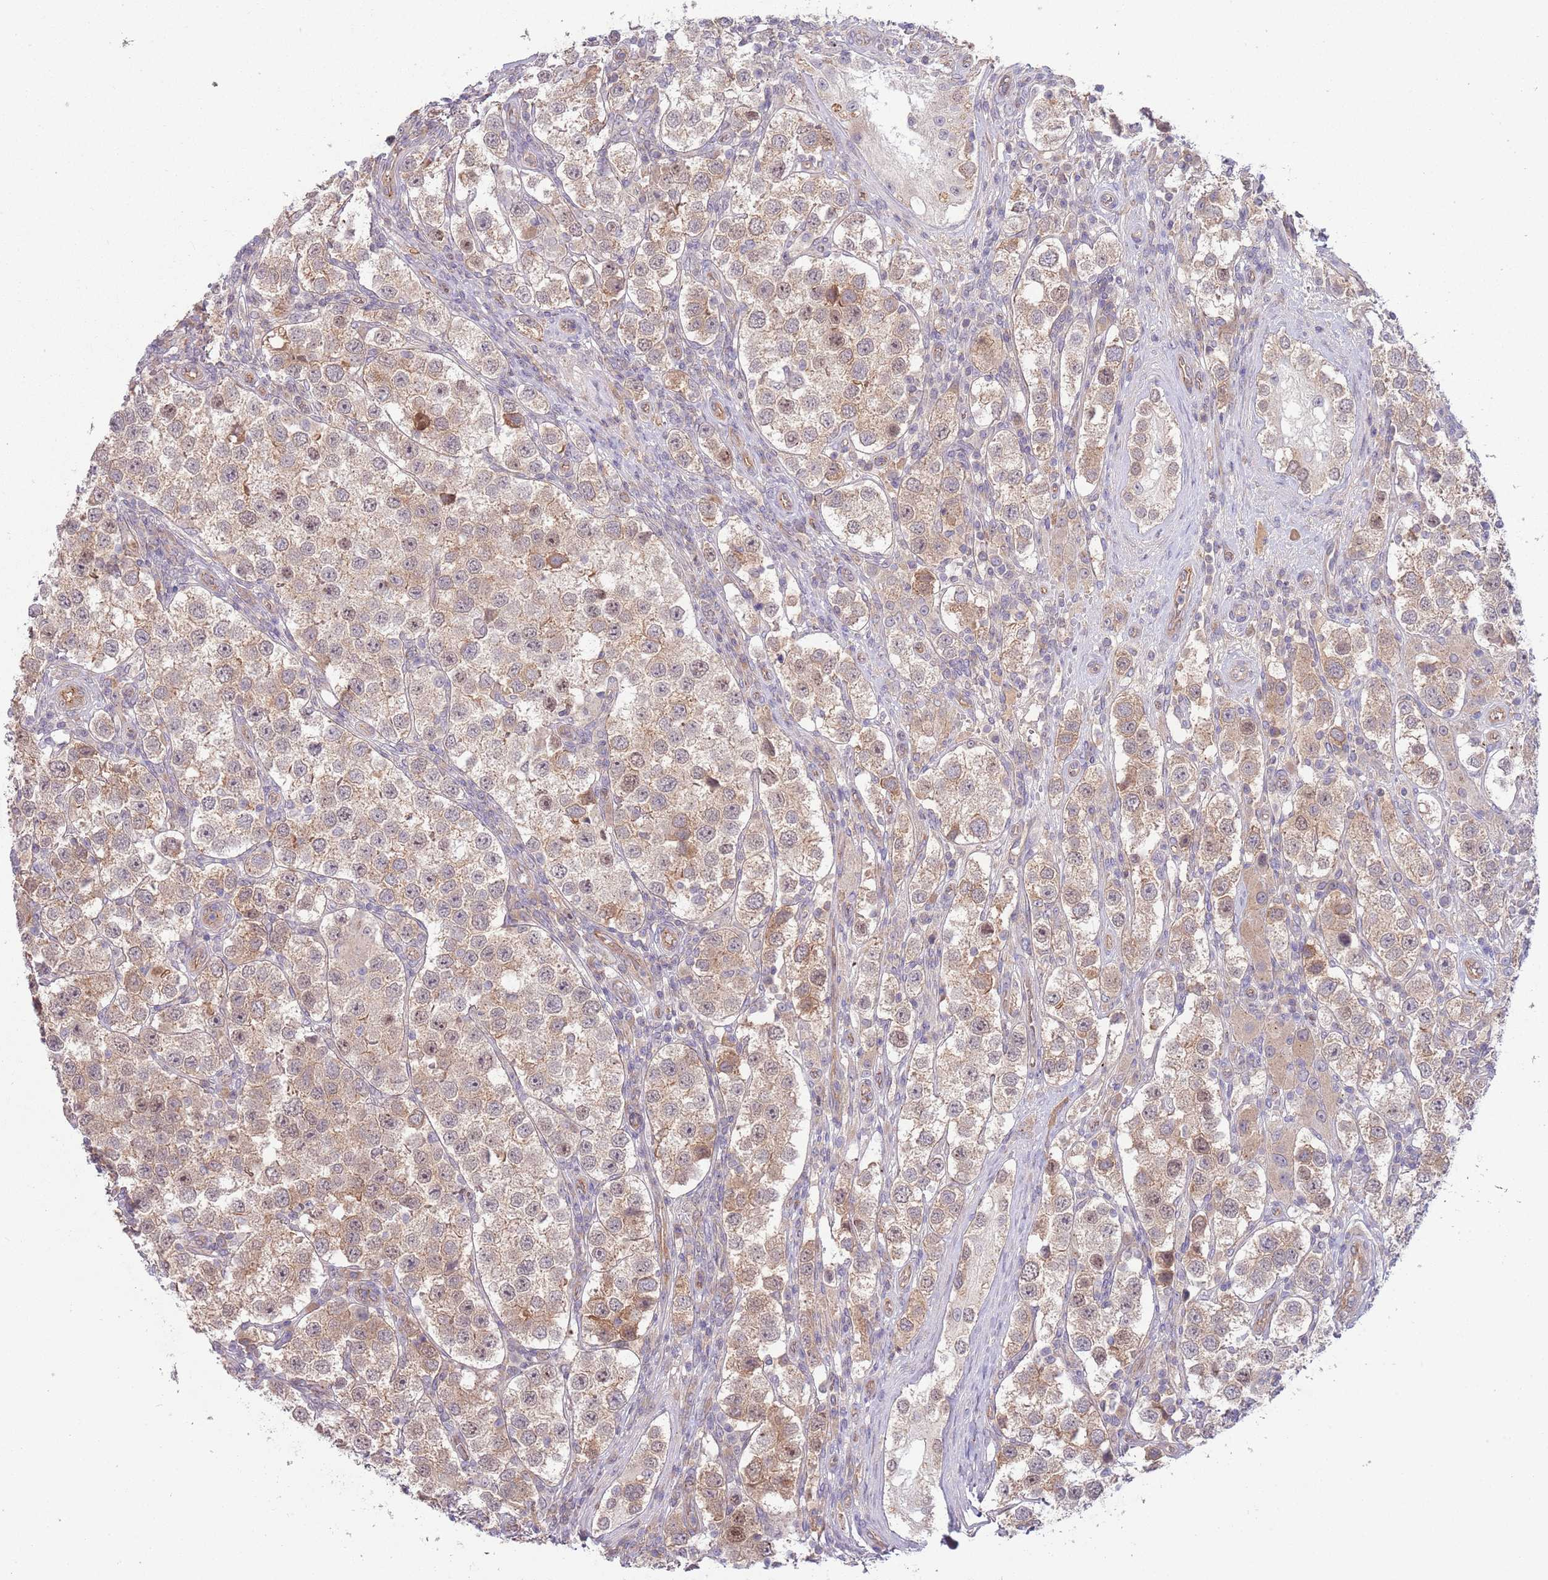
{"staining": {"intensity": "moderate", "quantity": "25%-75%", "location": "cytoplasmic/membranous"}, "tissue": "testis cancer", "cell_type": "Tumor cells", "image_type": "cancer", "snomed": [{"axis": "morphology", "description": "Seminoma, NOS"}, {"axis": "topography", "description": "Testis"}], "caption": "The image displays a brown stain indicating the presence of a protein in the cytoplasmic/membranous of tumor cells in seminoma (testis).", "gene": "SAV1", "patient": {"sex": "male", "age": 37}}